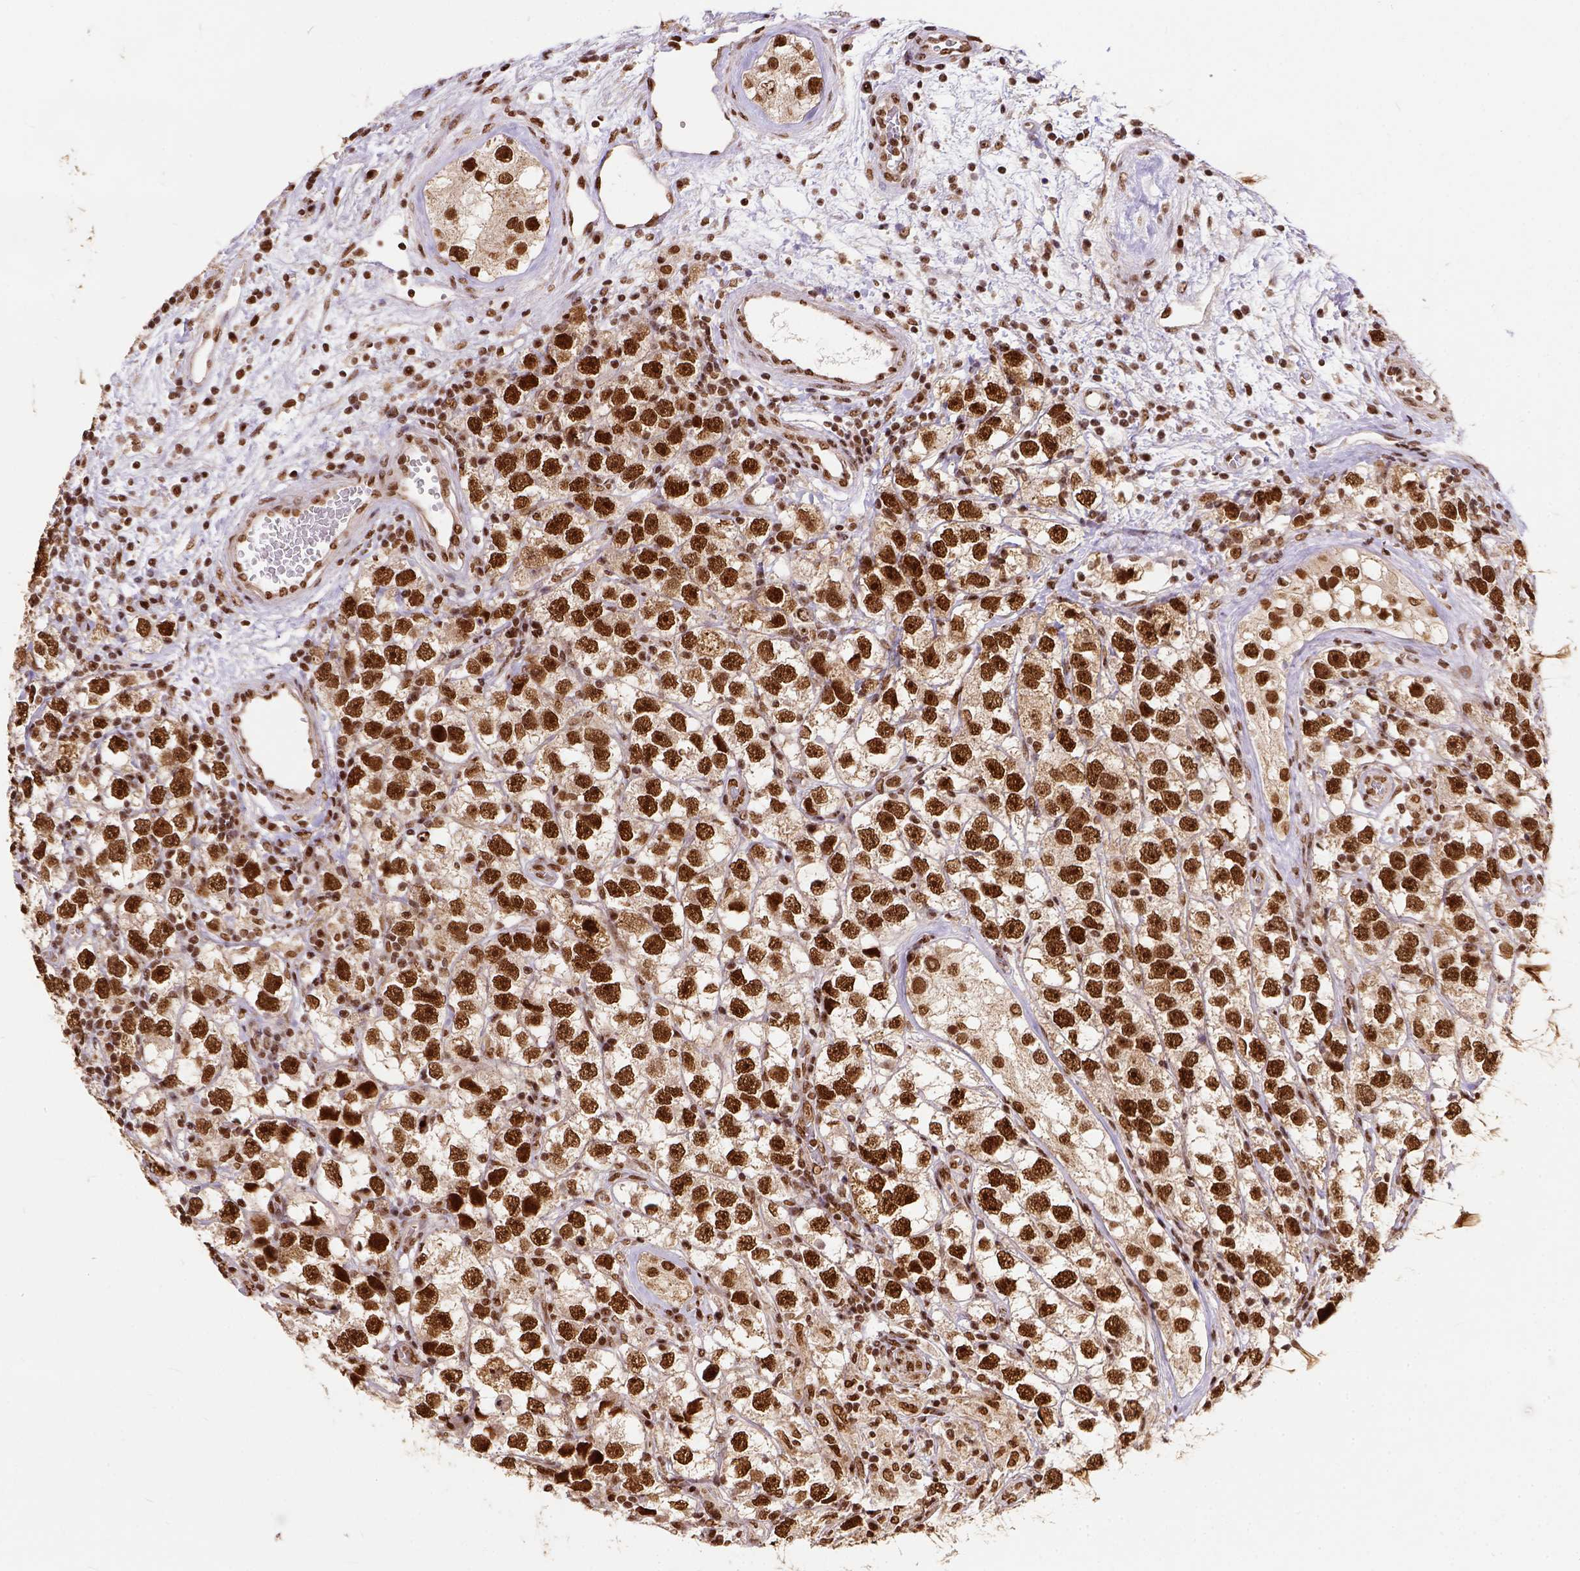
{"staining": {"intensity": "strong", "quantity": ">75%", "location": "nuclear"}, "tissue": "testis cancer", "cell_type": "Tumor cells", "image_type": "cancer", "snomed": [{"axis": "morphology", "description": "Seminoma, NOS"}, {"axis": "topography", "description": "Testis"}], "caption": "Immunohistochemical staining of seminoma (testis) reveals high levels of strong nuclear protein staining in approximately >75% of tumor cells. (DAB (3,3'-diaminobenzidine) IHC, brown staining for protein, blue staining for nuclei).", "gene": "NACC1", "patient": {"sex": "male", "age": 26}}